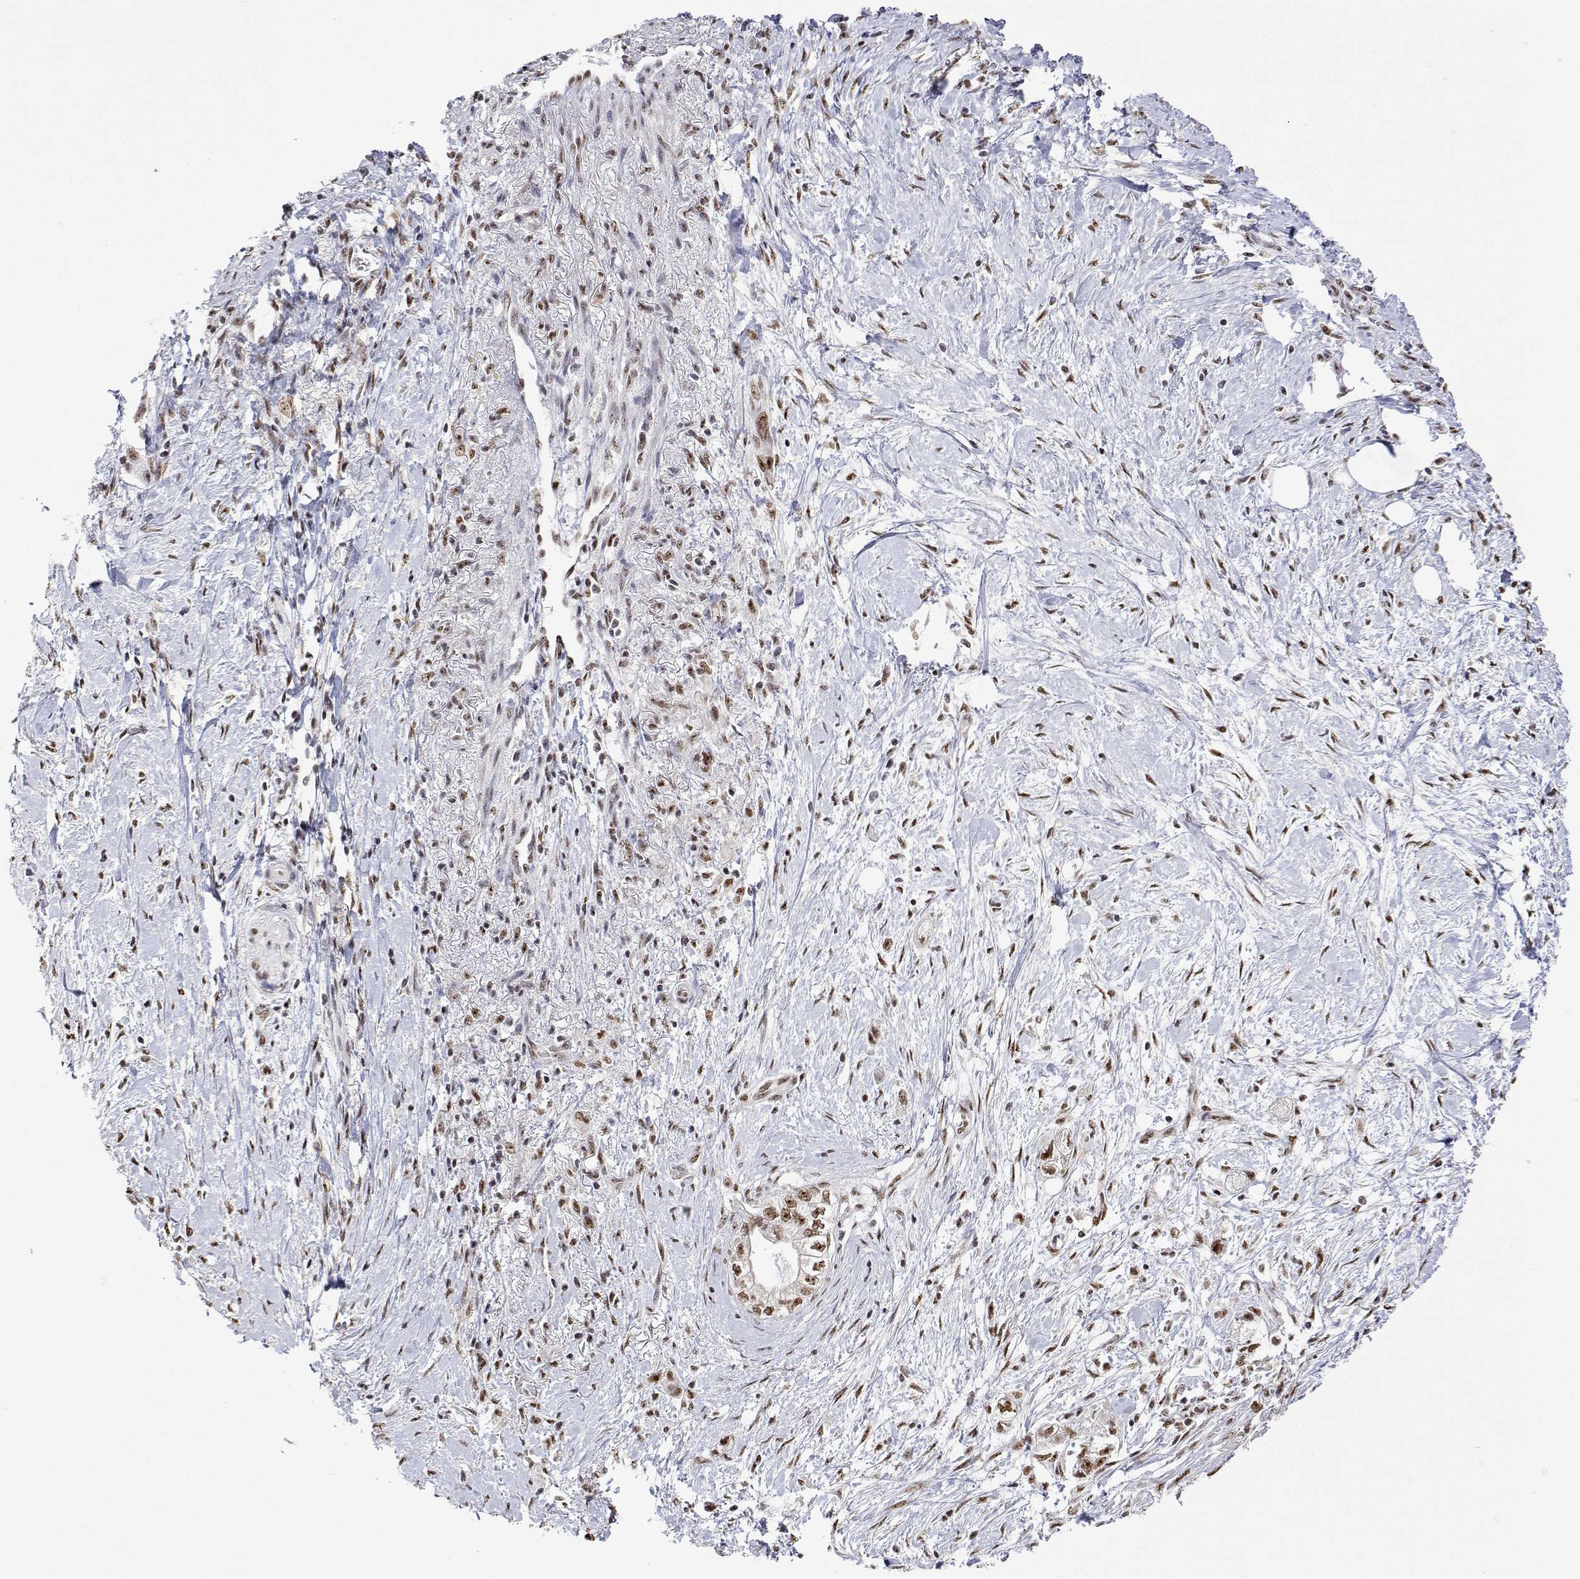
{"staining": {"intensity": "moderate", "quantity": ">75%", "location": "nuclear"}, "tissue": "pancreatic cancer", "cell_type": "Tumor cells", "image_type": "cancer", "snomed": [{"axis": "morphology", "description": "Adenocarcinoma, NOS"}, {"axis": "topography", "description": "Pancreas"}], "caption": "There is medium levels of moderate nuclear positivity in tumor cells of pancreatic adenocarcinoma, as demonstrated by immunohistochemical staining (brown color).", "gene": "ADAR", "patient": {"sex": "male", "age": 70}}